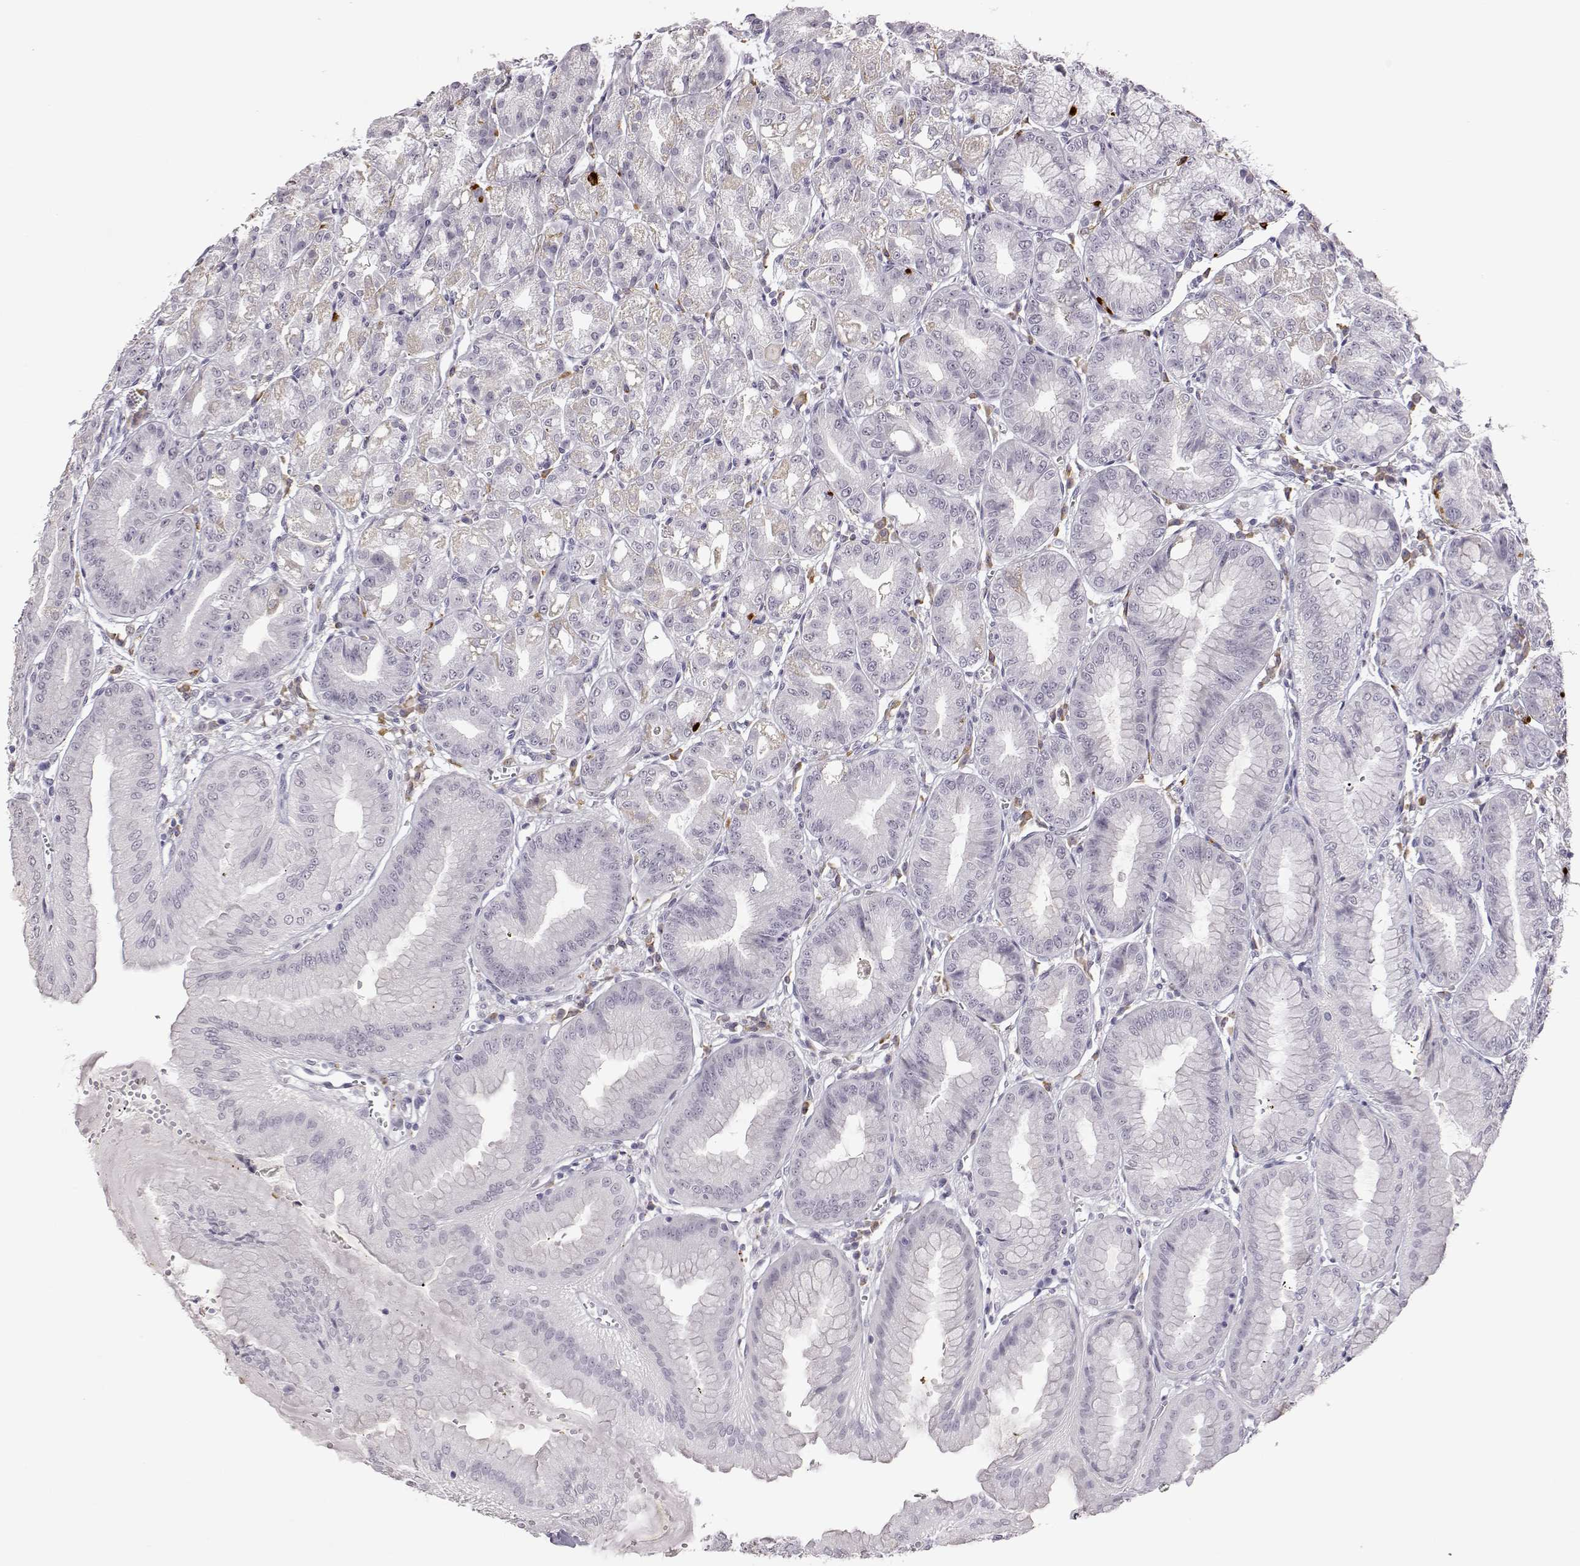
{"staining": {"intensity": "negative", "quantity": "none", "location": "none"}, "tissue": "stomach", "cell_type": "Glandular cells", "image_type": "normal", "snomed": [{"axis": "morphology", "description": "Normal tissue, NOS"}, {"axis": "topography", "description": "Stomach, lower"}], "caption": "IHC of unremarkable stomach displays no staining in glandular cells.", "gene": "VGF", "patient": {"sex": "male", "age": 71}}